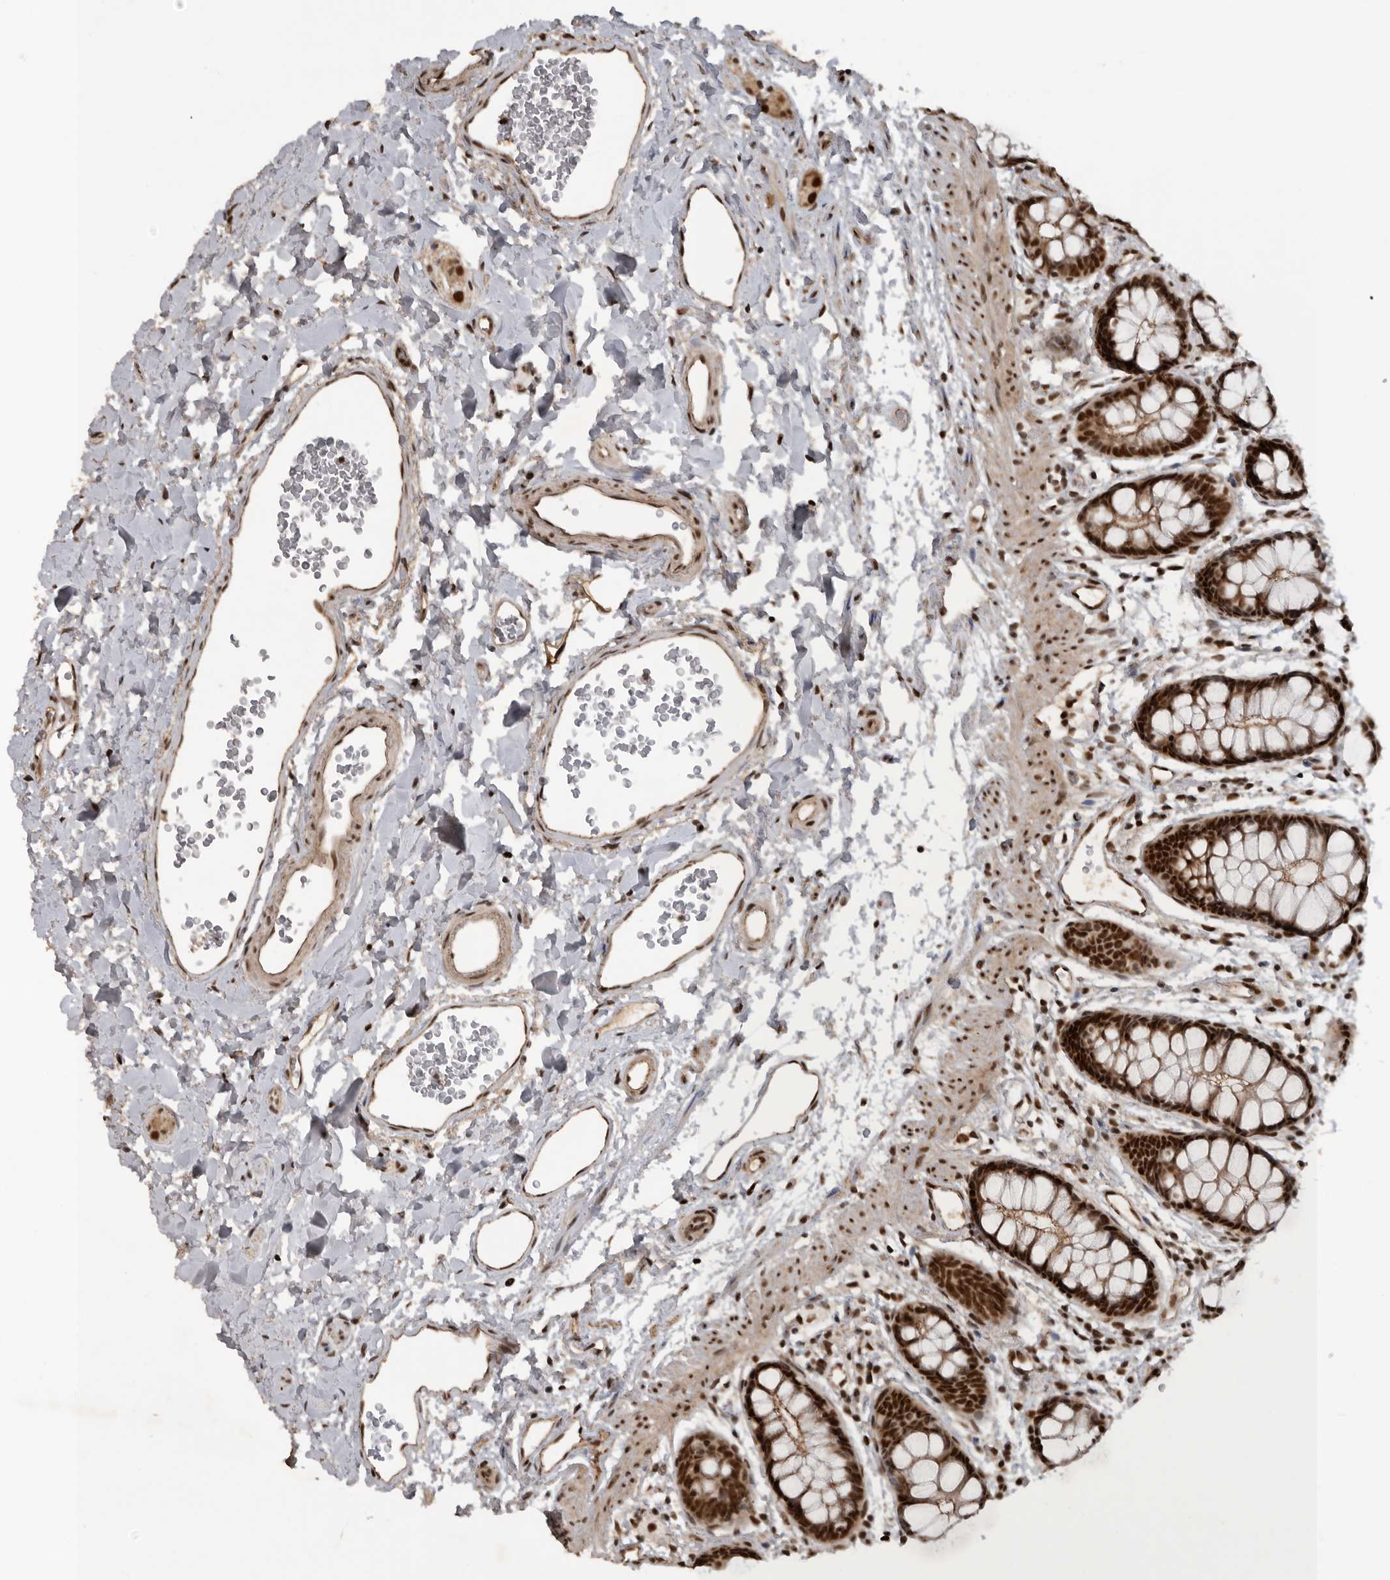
{"staining": {"intensity": "strong", "quantity": ">75%", "location": "cytoplasmic/membranous,nuclear"}, "tissue": "rectum", "cell_type": "Glandular cells", "image_type": "normal", "snomed": [{"axis": "morphology", "description": "Normal tissue, NOS"}, {"axis": "topography", "description": "Rectum"}], "caption": "Immunohistochemical staining of benign rectum demonstrates high levels of strong cytoplasmic/membranous,nuclear expression in approximately >75% of glandular cells.", "gene": "CBLL1", "patient": {"sex": "female", "age": 65}}